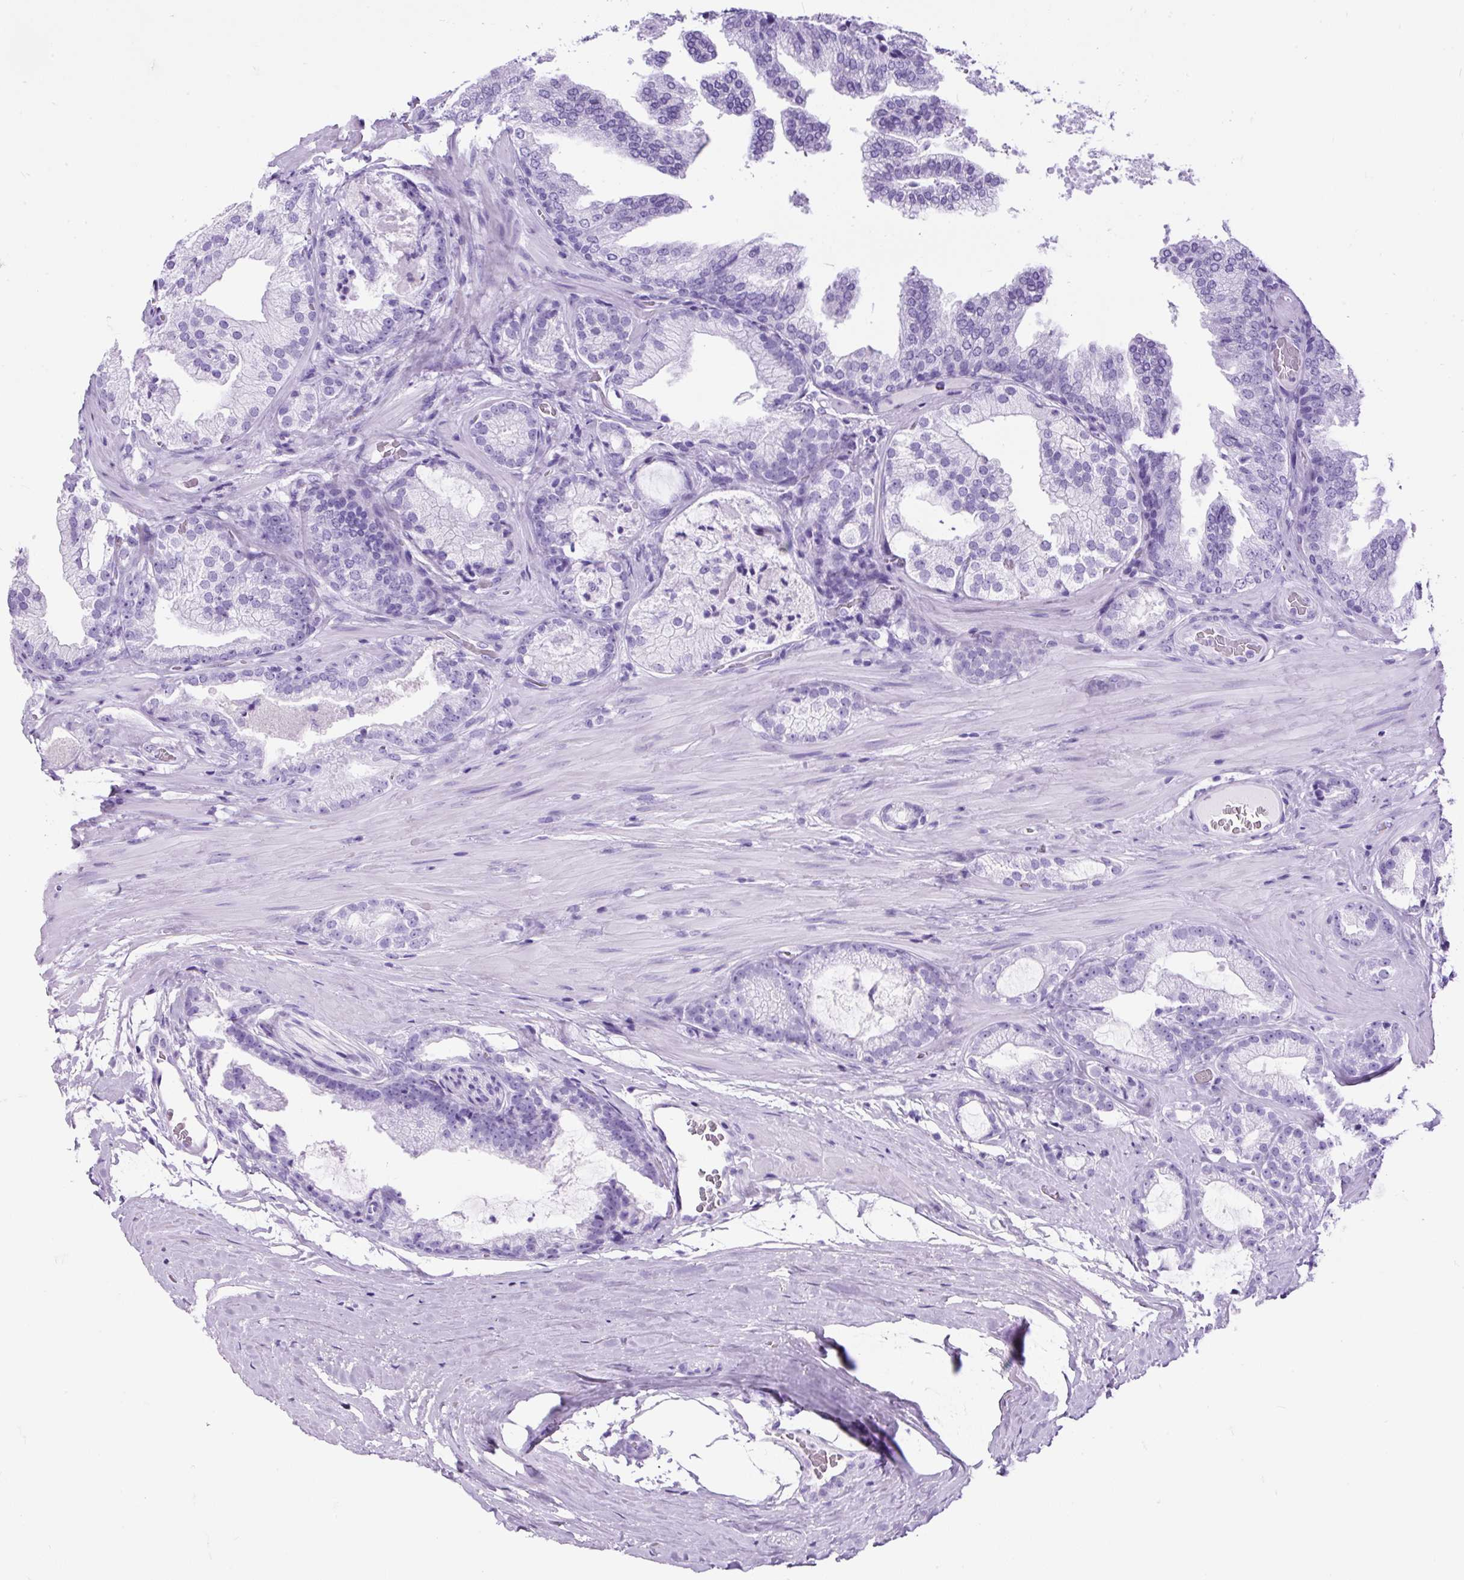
{"staining": {"intensity": "negative", "quantity": "none", "location": "none"}, "tissue": "prostate cancer", "cell_type": "Tumor cells", "image_type": "cancer", "snomed": [{"axis": "morphology", "description": "Adenocarcinoma, High grade"}, {"axis": "topography", "description": "Prostate"}], "caption": "Protein analysis of adenocarcinoma (high-grade) (prostate) displays no significant expression in tumor cells. The staining was performed using DAB (3,3'-diaminobenzidine) to visualize the protein expression in brown, while the nuclei were stained in blue with hematoxylin (Magnification: 20x).", "gene": "CEL", "patient": {"sex": "male", "age": 68}}